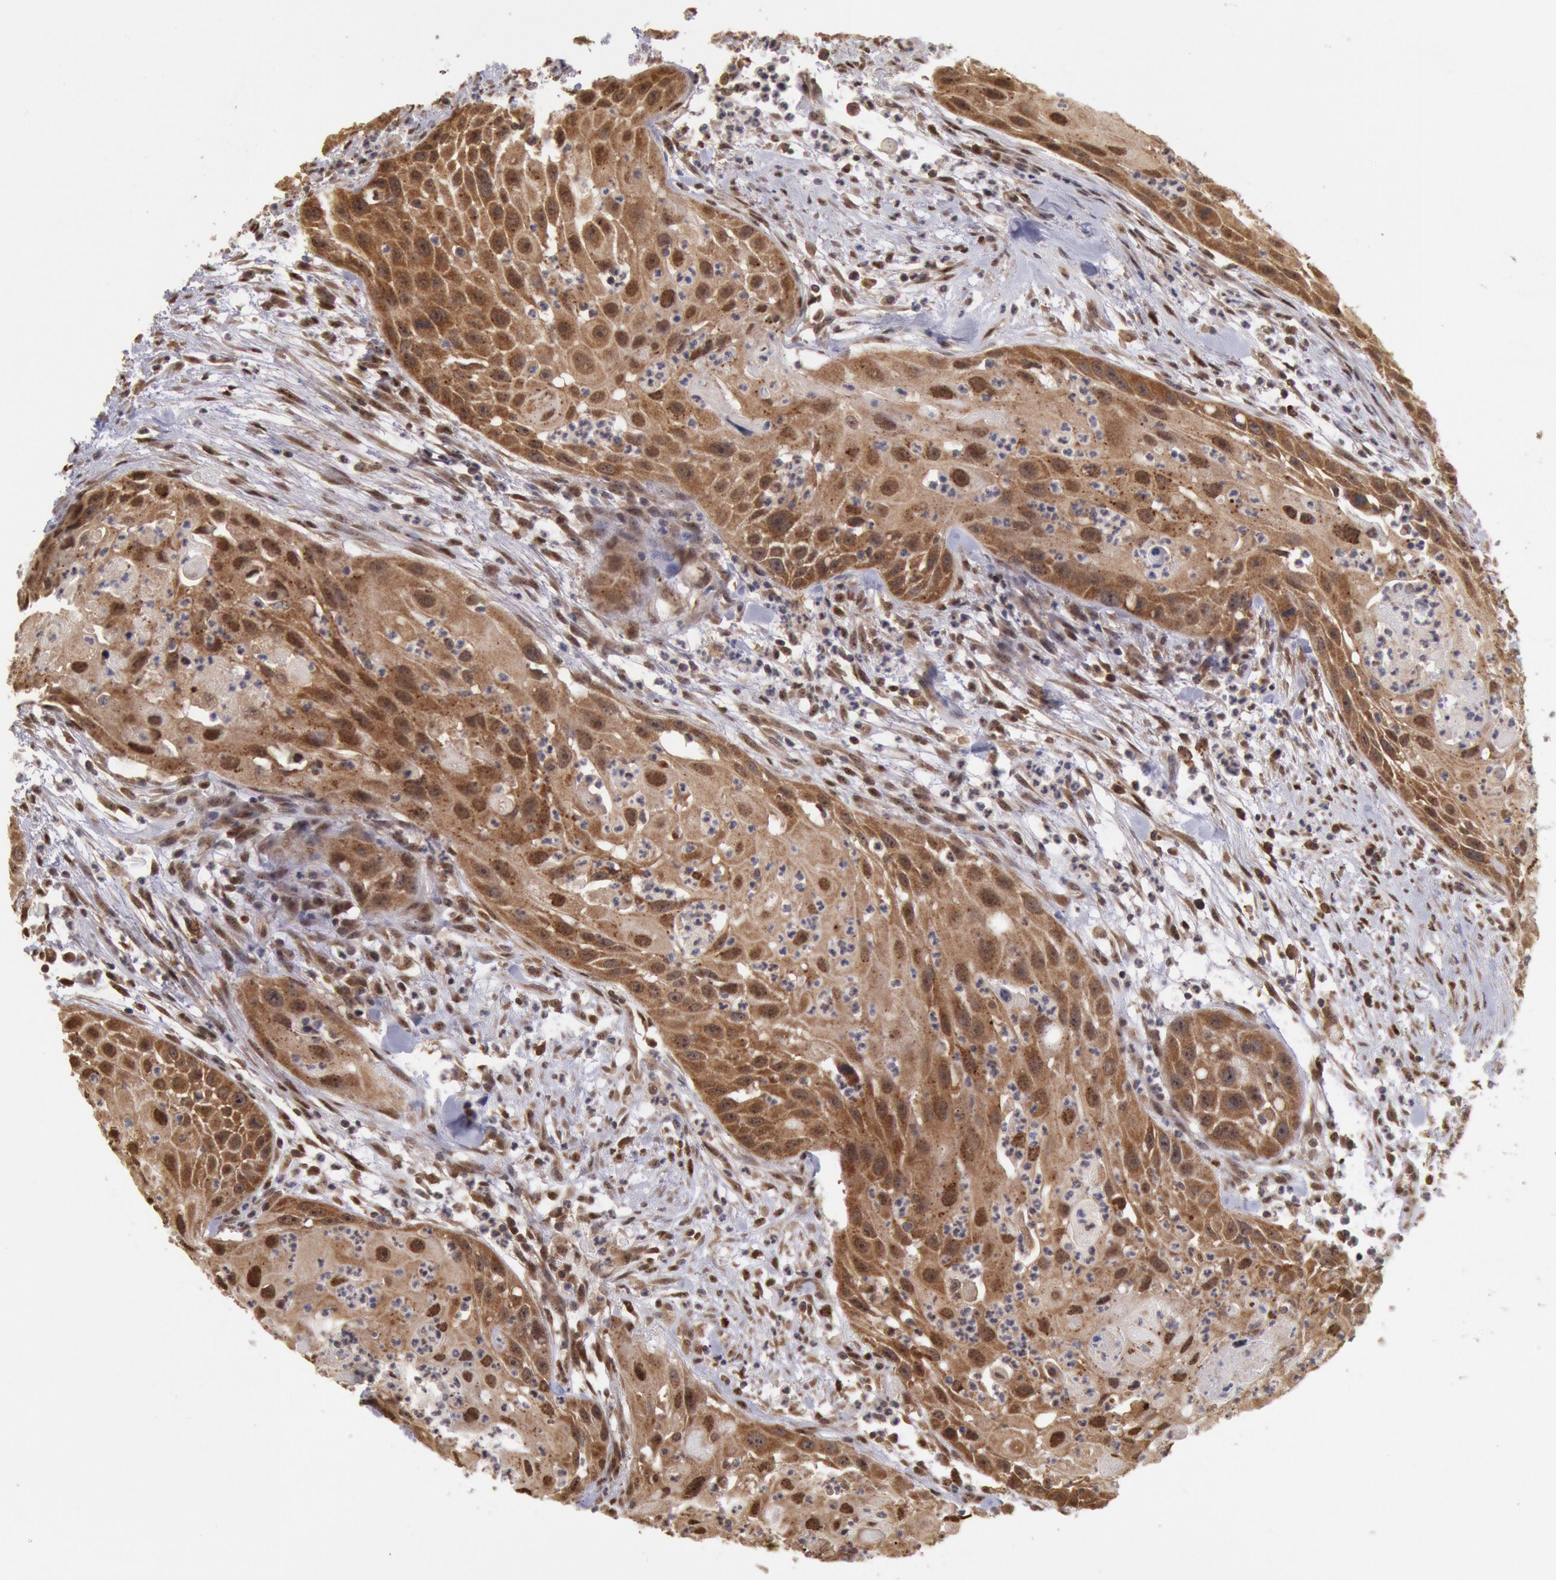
{"staining": {"intensity": "moderate", "quantity": ">75%", "location": "cytoplasmic/membranous,nuclear"}, "tissue": "head and neck cancer", "cell_type": "Tumor cells", "image_type": "cancer", "snomed": [{"axis": "morphology", "description": "Squamous cell carcinoma, NOS"}, {"axis": "topography", "description": "Head-Neck"}], "caption": "Brown immunohistochemical staining in human head and neck cancer reveals moderate cytoplasmic/membranous and nuclear positivity in approximately >75% of tumor cells. The protein of interest is shown in brown color, while the nuclei are stained blue.", "gene": "STX17", "patient": {"sex": "male", "age": 64}}